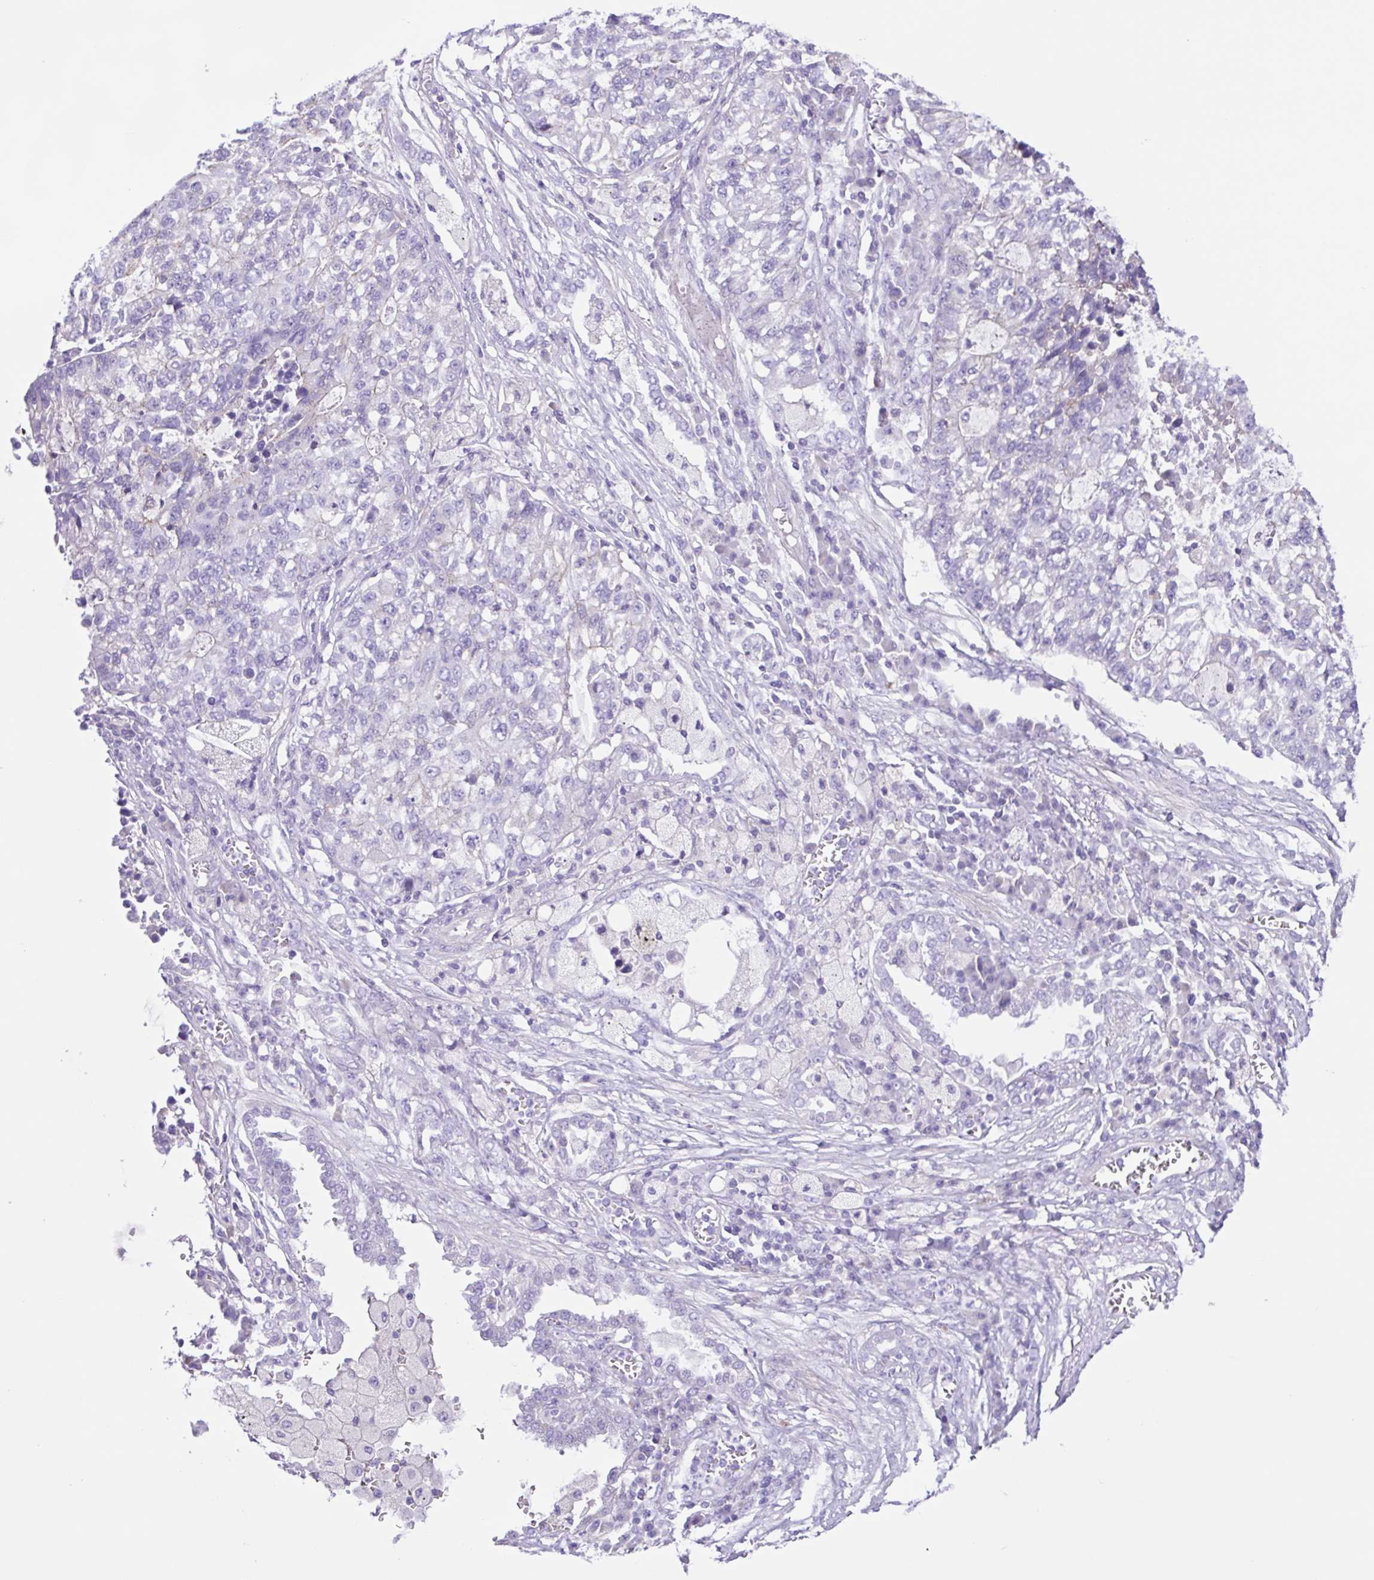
{"staining": {"intensity": "negative", "quantity": "none", "location": "none"}, "tissue": "lung cancer", "cell_type": "Tumor cells", "image_type": "cancer", "snomed": [{"axis": "morphology", "description": "Adenocarcinoma, NOS"}, {"axis": "topography", "description": "Lung"}], "caption": "Tumor cells show no significant protein positivity in lung adenocarcinoma. (Immunohistochemistry (ihc), brightfield microscopy, high magnification).", "gene": "ISM2", "patient": {"sex": "male", "age": 57}}